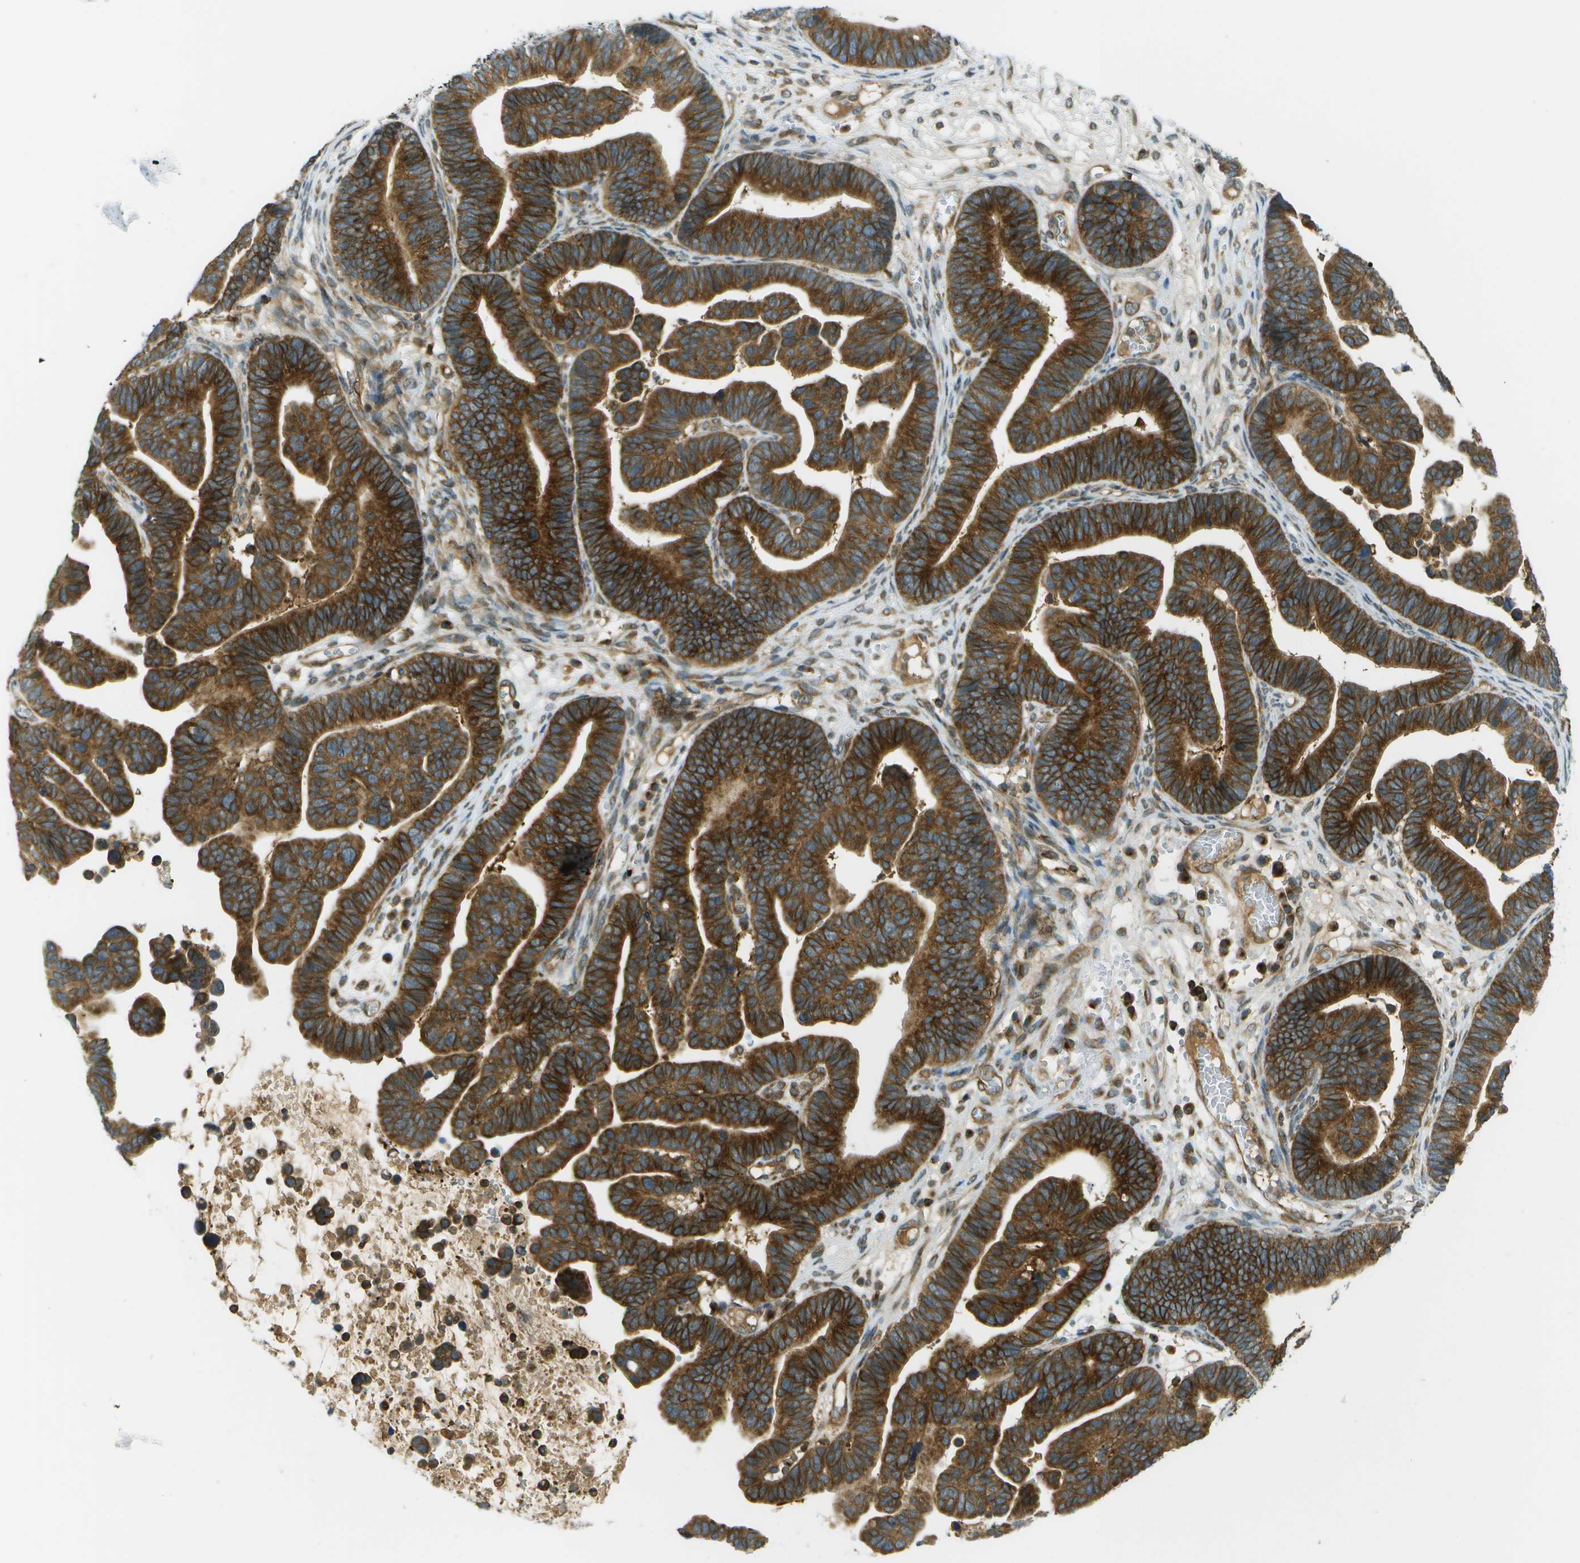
{"staining": {"intensity": "strong", "quantity": ">75%", "location": "cytoplasmic/membranous"}, "tissue": "ovarian cancer", "cell_type": "Tumor cells", "image_type": "cancer", "snomed": [{"axis": "morphology", "description": "Cystadenocarcinoma, serous, NOS"}, {"axis": "topography", "description": "Ovary"}], "caption": "Brown immunohistochemical staining in ovarian cancer (serous cystadenocarcinoma) displays strong cytoplasmic/membranous staining in about >75% of tumor cells.", "gene": "TMTC1", "patient": {"sex": "female", "age": 56}}